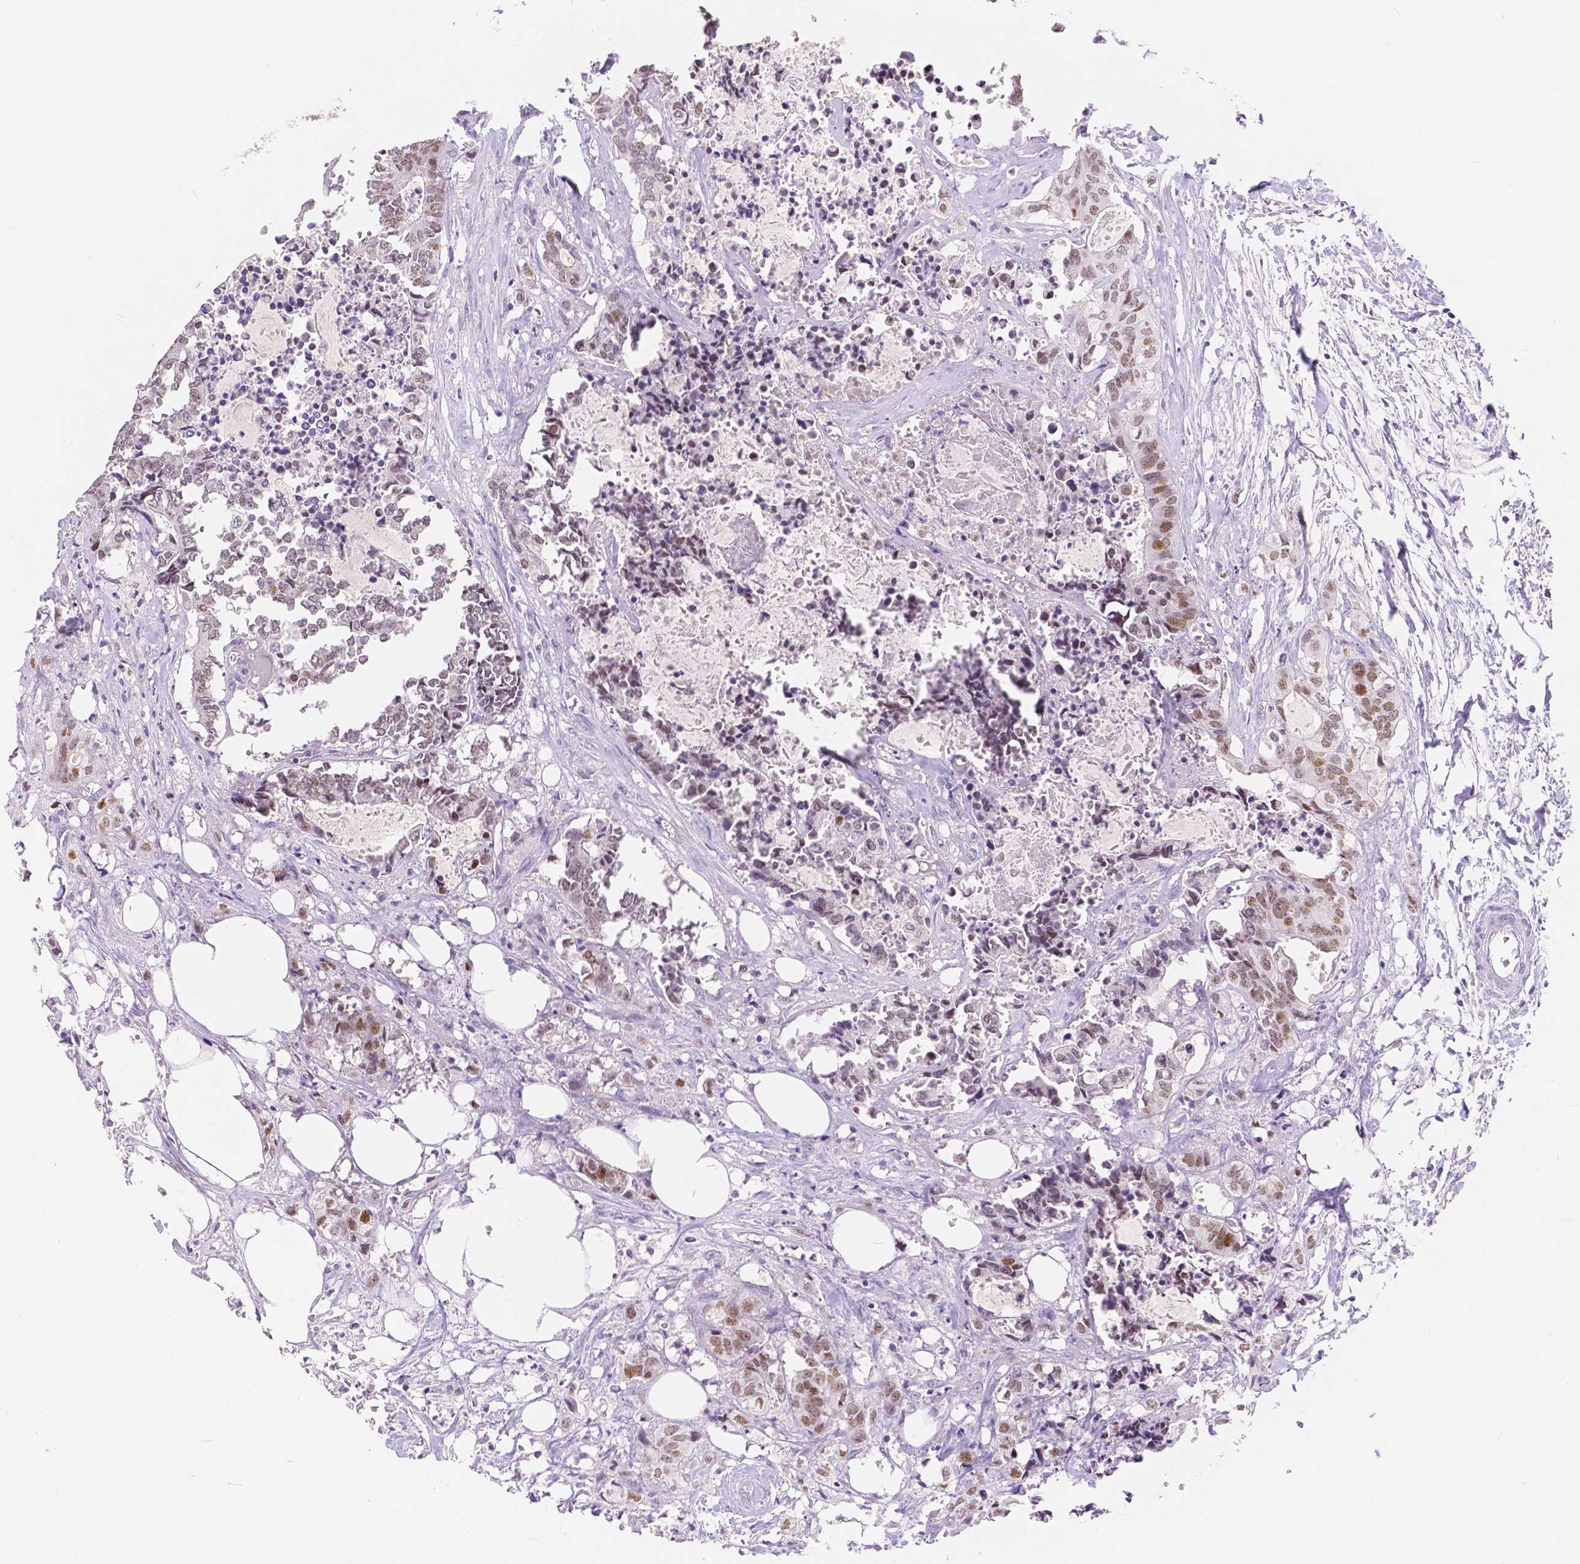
{"staining": {"intensity": "moderate", "quantity": ">75%", "location": "nuclear"}, "tissue": "colorectal cancer", "cell_type": "Tumor cells", "image_type": "cancer", "snomed": [{"axis": "morphology", "description": "Adenocarcinoma, NOS"}, {"axis": "topography", "description": "Colon"}, {"axis": "topography", "description": "Rectum"}], "caption": "Immunohistochemical staining of human colorectal cancer shows moderate nuclear protein staining in approximately >75% of tumor cells. The protein is stained brown, and the nuclei are stained in blue (DAB IHC with brightfield microscopy, high magnification).", "gene": "HNF1B", "patient": {"sex": "male", "age": 57}}